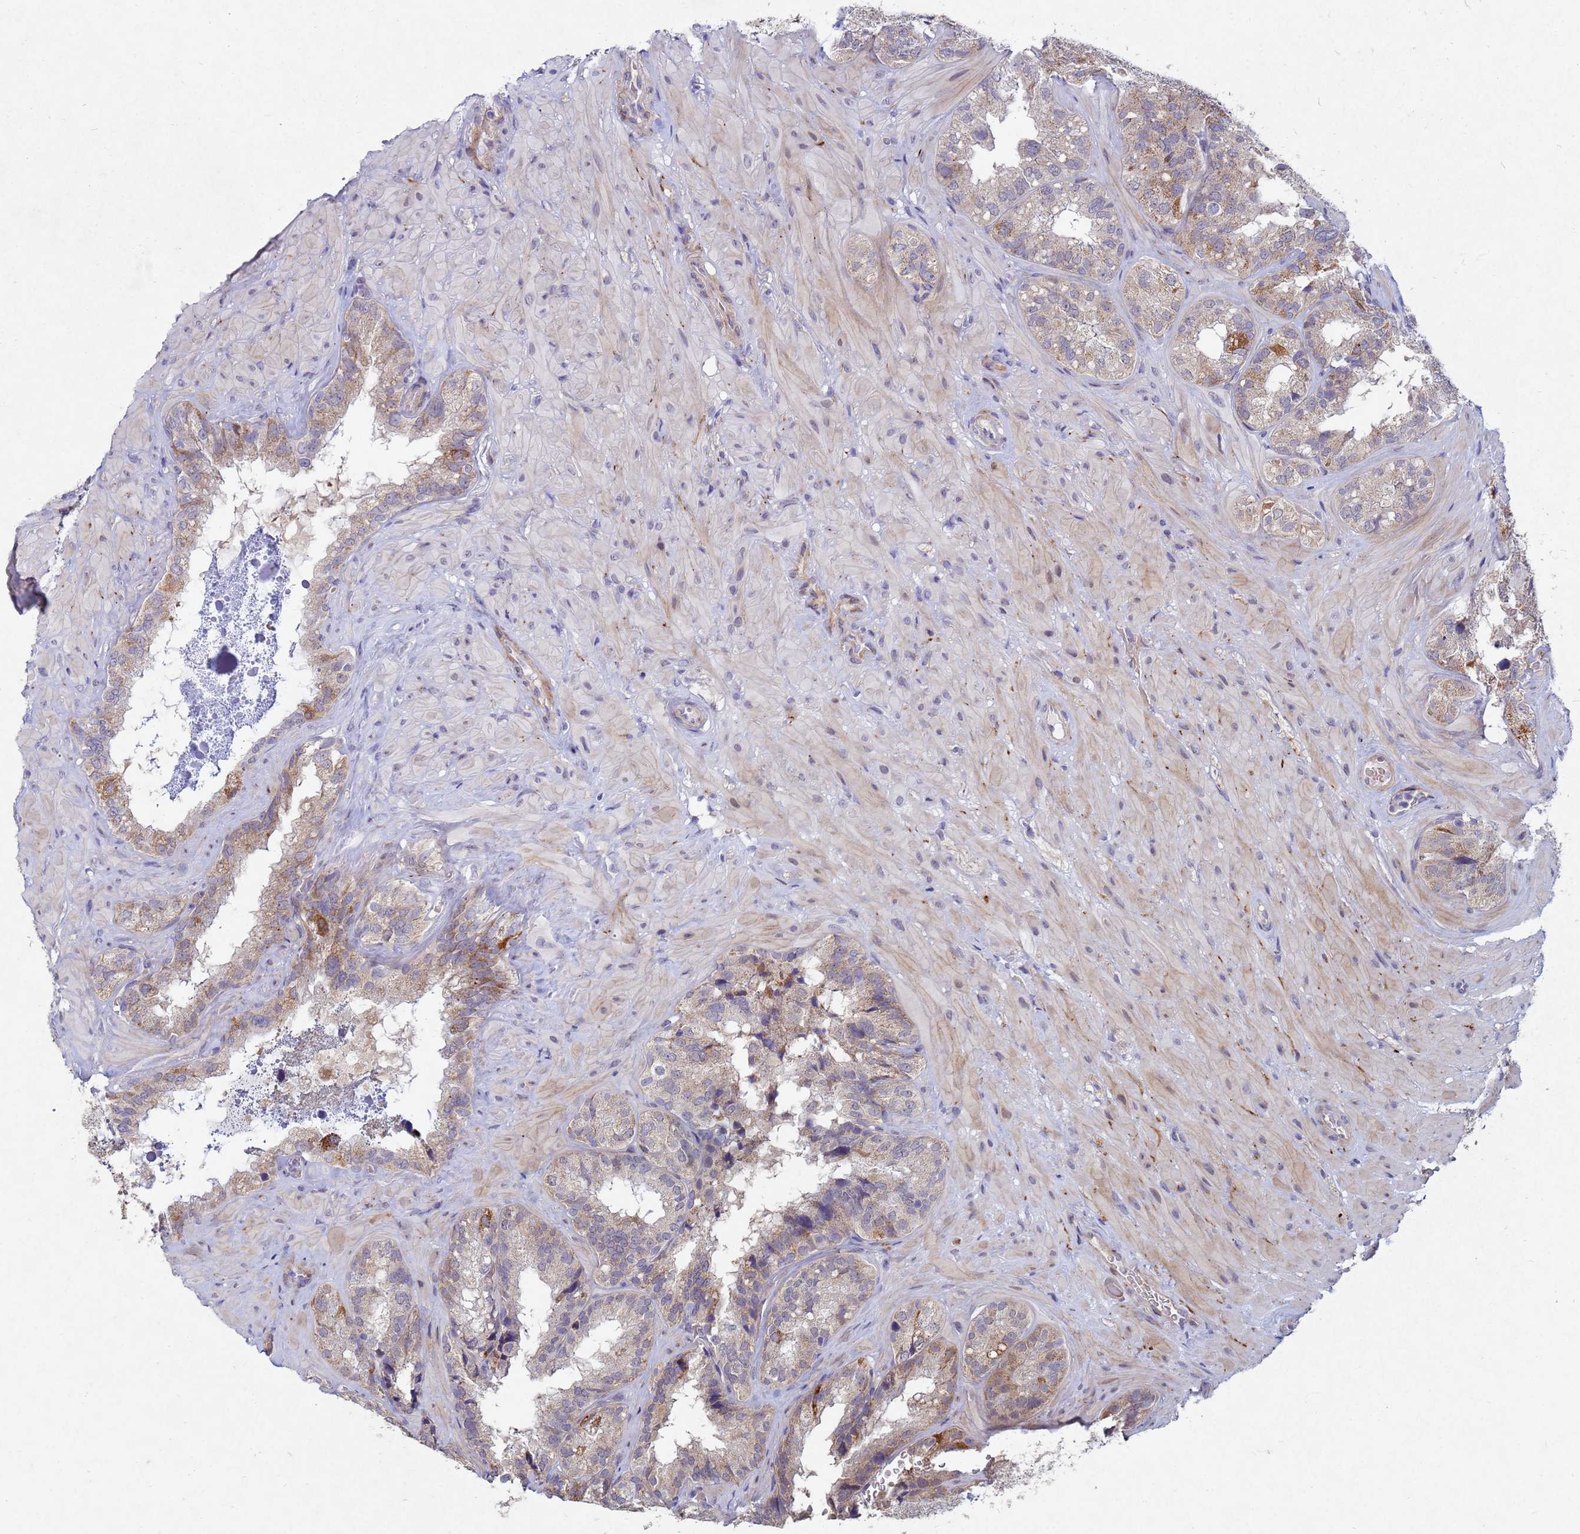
{"staining": {"intensity": "moderate", "quantity": "25%-75%", "location": "cytoplasmic/membranous"}, "tissue": "seminal vesicle", "cell_type": "Glandular cells", "image_type": "normal", "snomed": [{"axis": "morphology", "description": "Normal tissue, NOS"}, {"axis": "topography", "description": "Seminal veicle"}], "caption": "DAB immunohistochemical staining of unremarkable human seminal vesicle exhibits moderate cytoplasmic/membranous protein positivity in about 25%-75% of glandular cells.", "gene": "TNPO2", "patient": {"sex": "male", "age": 58}}